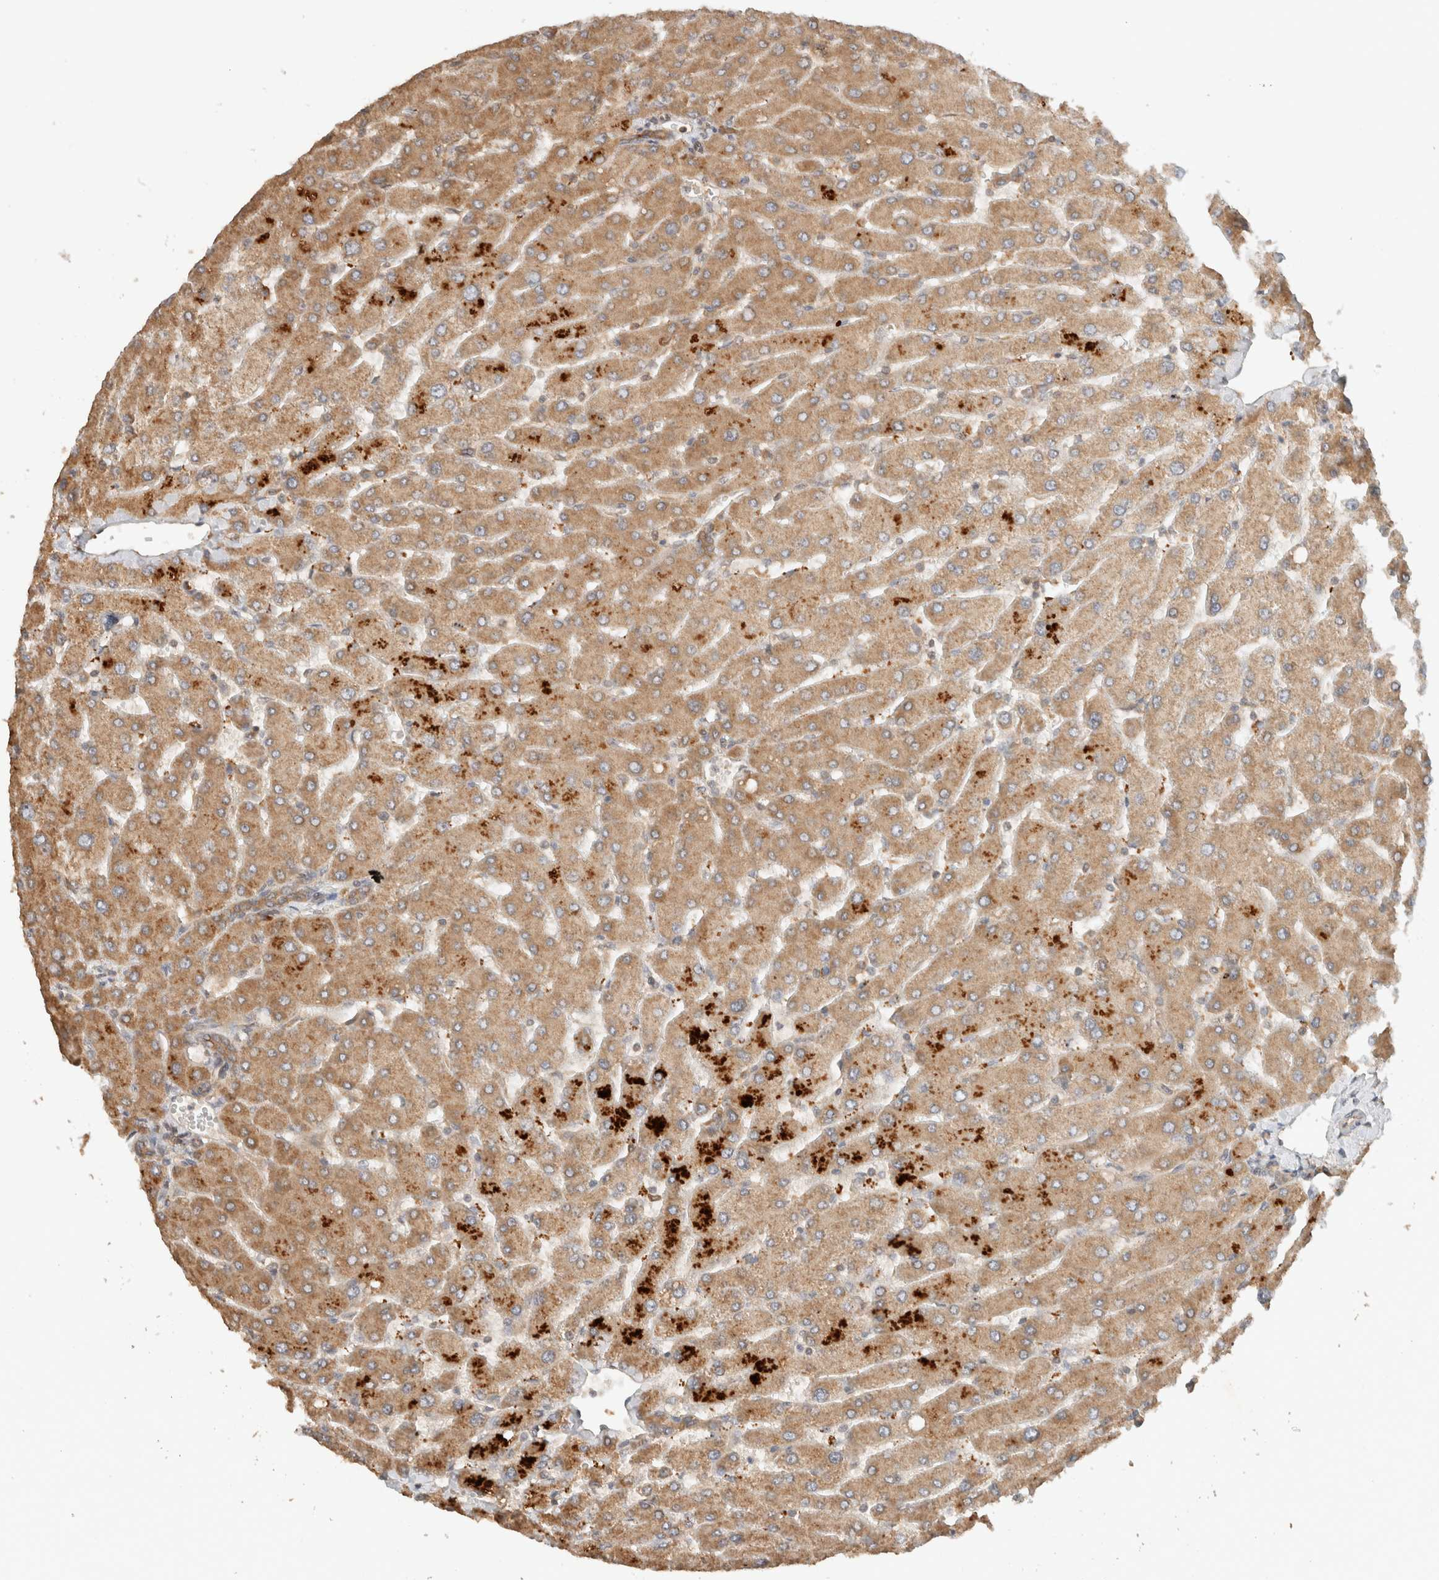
{"staining": {"intensity": "moderate", "quantity": ">75%", "location": "cytoplasmic/membranous"}, "tissue": "liver", "cell_type": "Cholangiocytes", "image_type": "normal", "snomed": [{"axis": "morphology", "description": "Normal tissue, NOS"}, {"axis": "topography", "description": "Liver"}], "caption": "Immunohistochemistry (IHC) (DAB (3,3'-diaminobenzidine)) staining of unremarkable liver shows moderate cytoplasmic/membranous protein positivity in approximately >75% of cholangiocytes. Using DAB (brown) and hematoxylin (blue) stains, captured at high magnification using brightfield microscopy.", "gene": "ARFGEF2", "patient": {"sex": "male", "age": 55}}